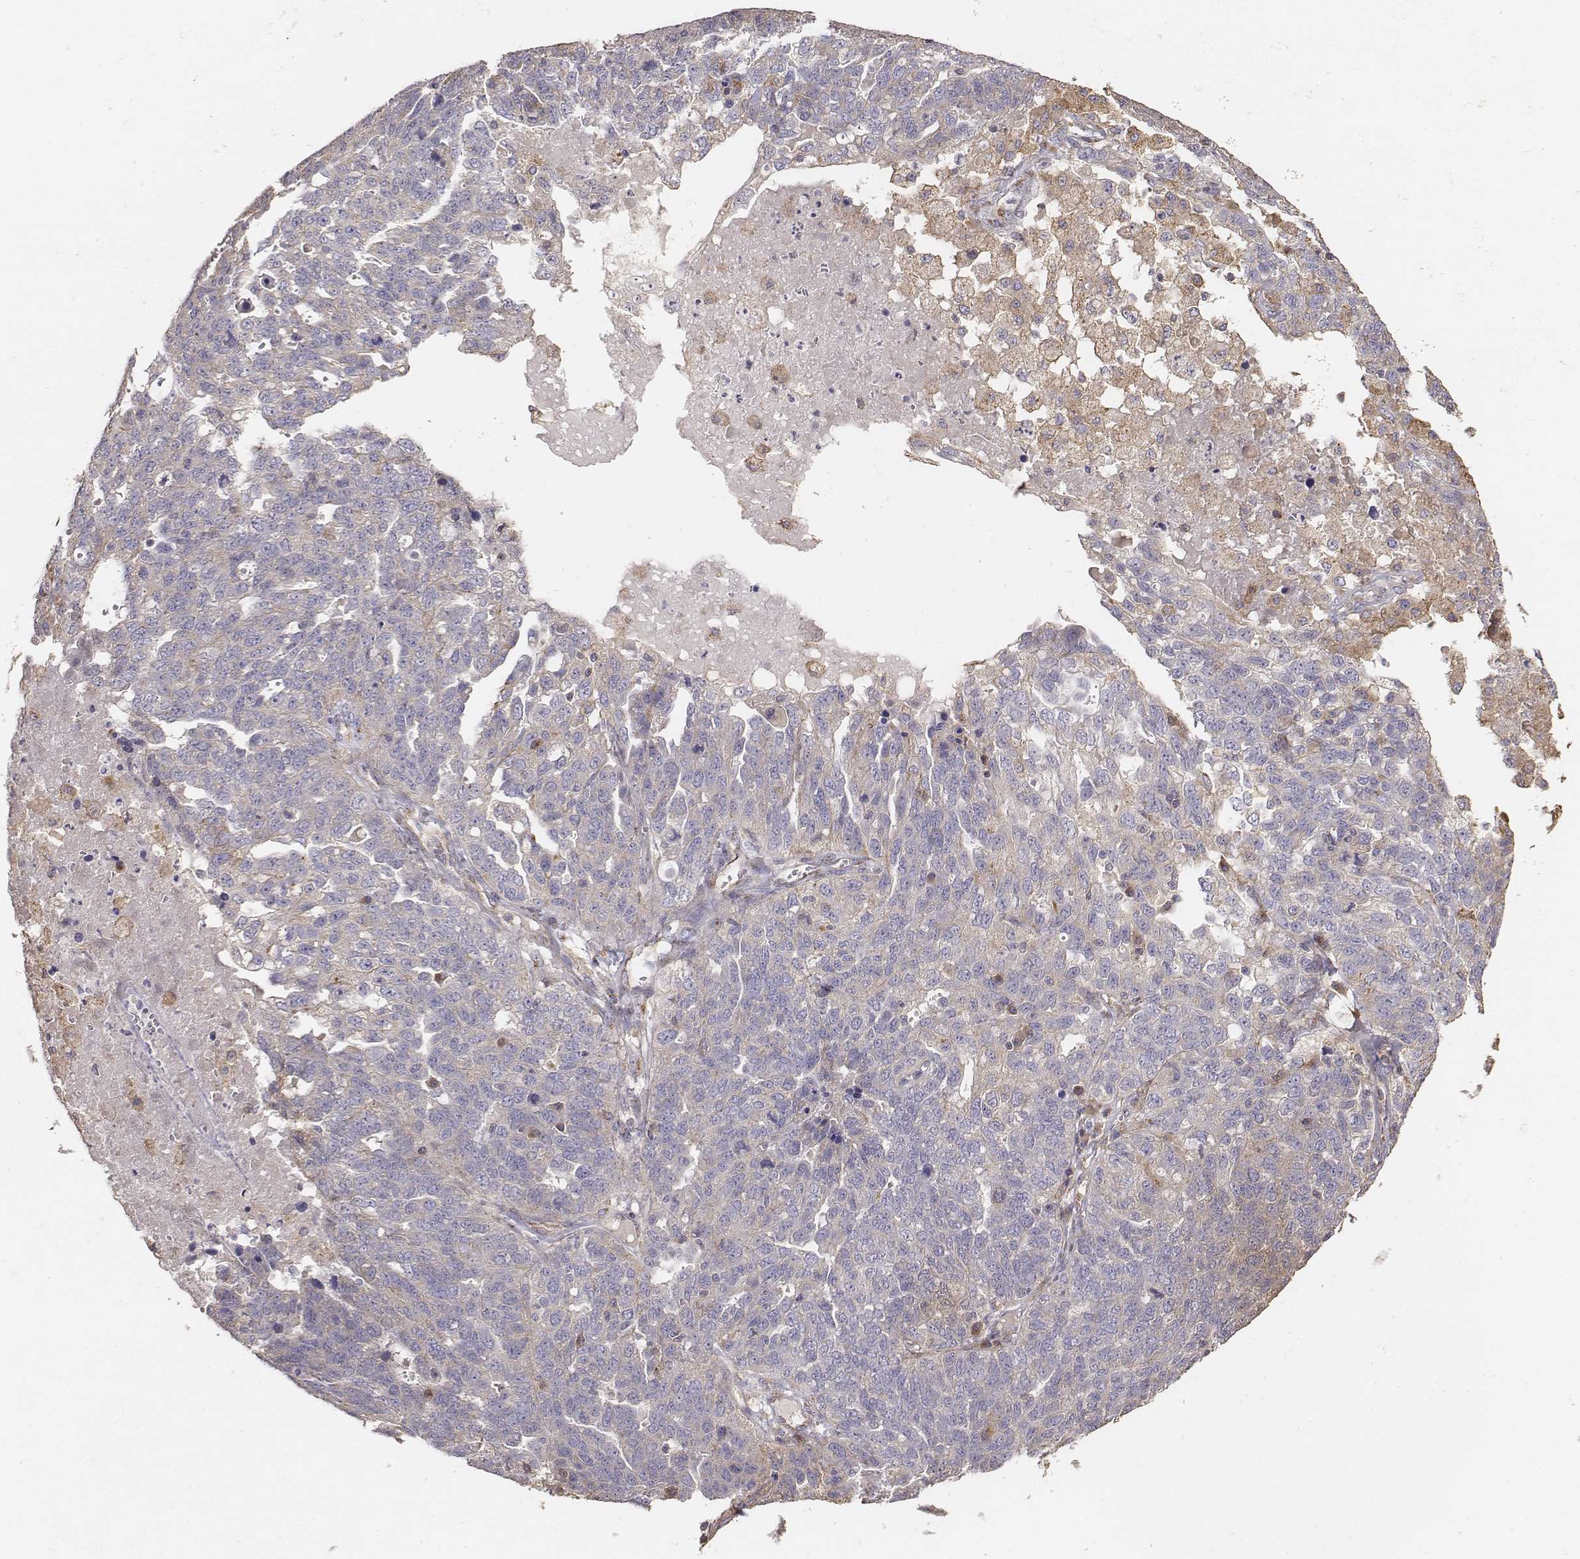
{"staining": {"intensity": "weak", "quantity": ">75%", "location": "cytoplasmic/membranous"}, "tissue": "ovarian cancer", "cell_type": "Tumor cells", "image_type": "cancer", "snomed": [{"axis": "morphology", "description": "Cystadenocarcinoma, serous, NOS"}, {"axis": "topography", "description": "Ovary"}], "caption": "Ovarian cancer (serous cystadenocarcinoma) tissue reveals weak cytoplasmic/membranous staining in about >75% of tumor cells", "gene": "AP1B1", "patient": {"sex": "female", "age": 71}}